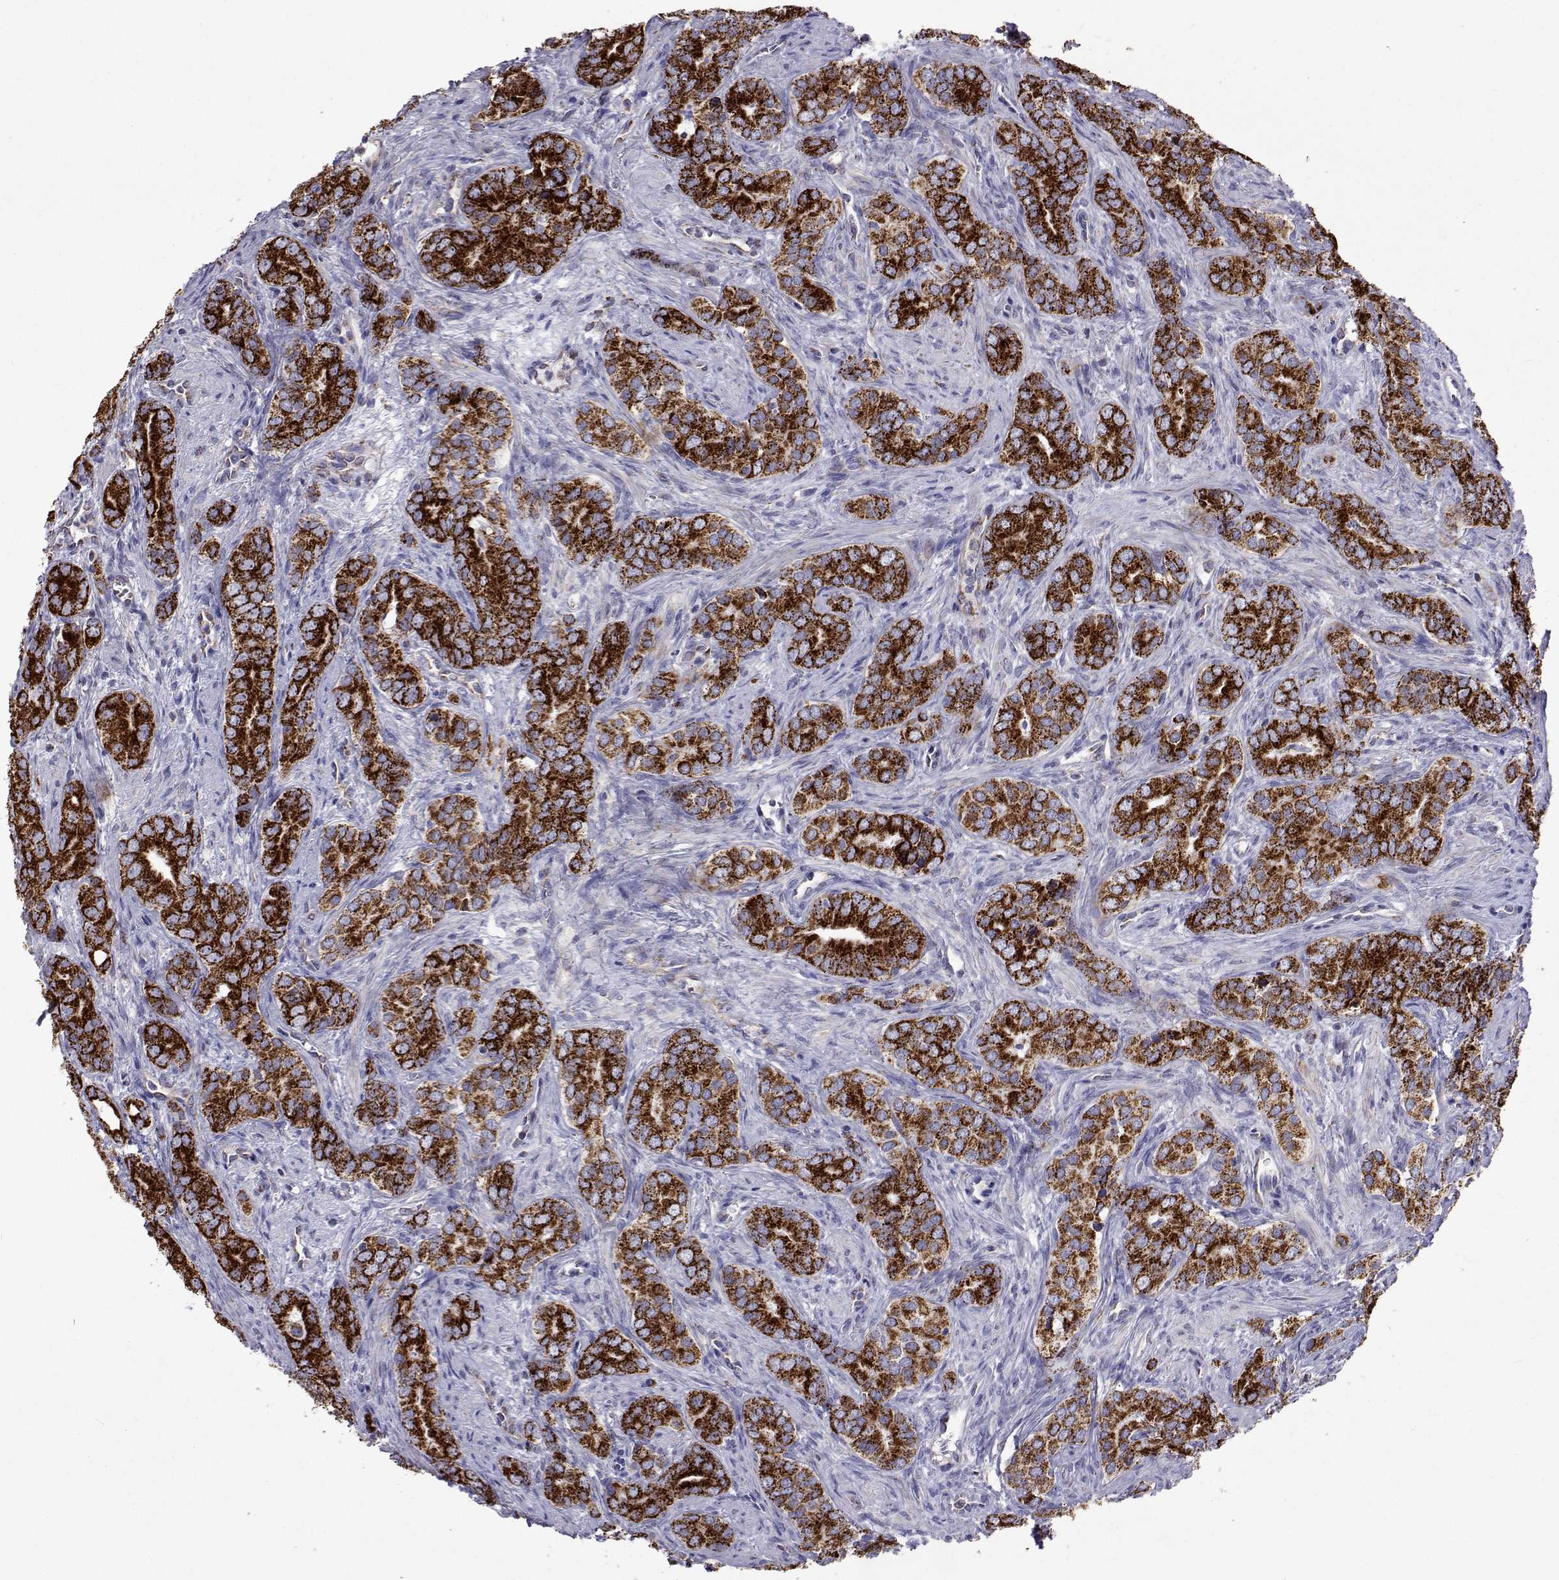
{"staining": {"intensity": "strong", "quantity": ">75%", "location": "cytoplasmic/membranous"}, "tissue": "prostate cancer", "cell_type": "Tumor cells", "image_type": "cancer", "snomed": [{"axis": "morphology", "description": "Adenocarcinoma, High grade"}, {"axis": "topography", "description": "Prostate"}], "caption": "Immunohistochemistry (IHC) (DAB) staining of prostate cancer (high-grade adenocarcinoma) reveals strong cytoplasmic/membranous protein staining in about >75% of tumor cells.", "gene": "MCCC2", "patient": {"sex": "male", "age": 84}}